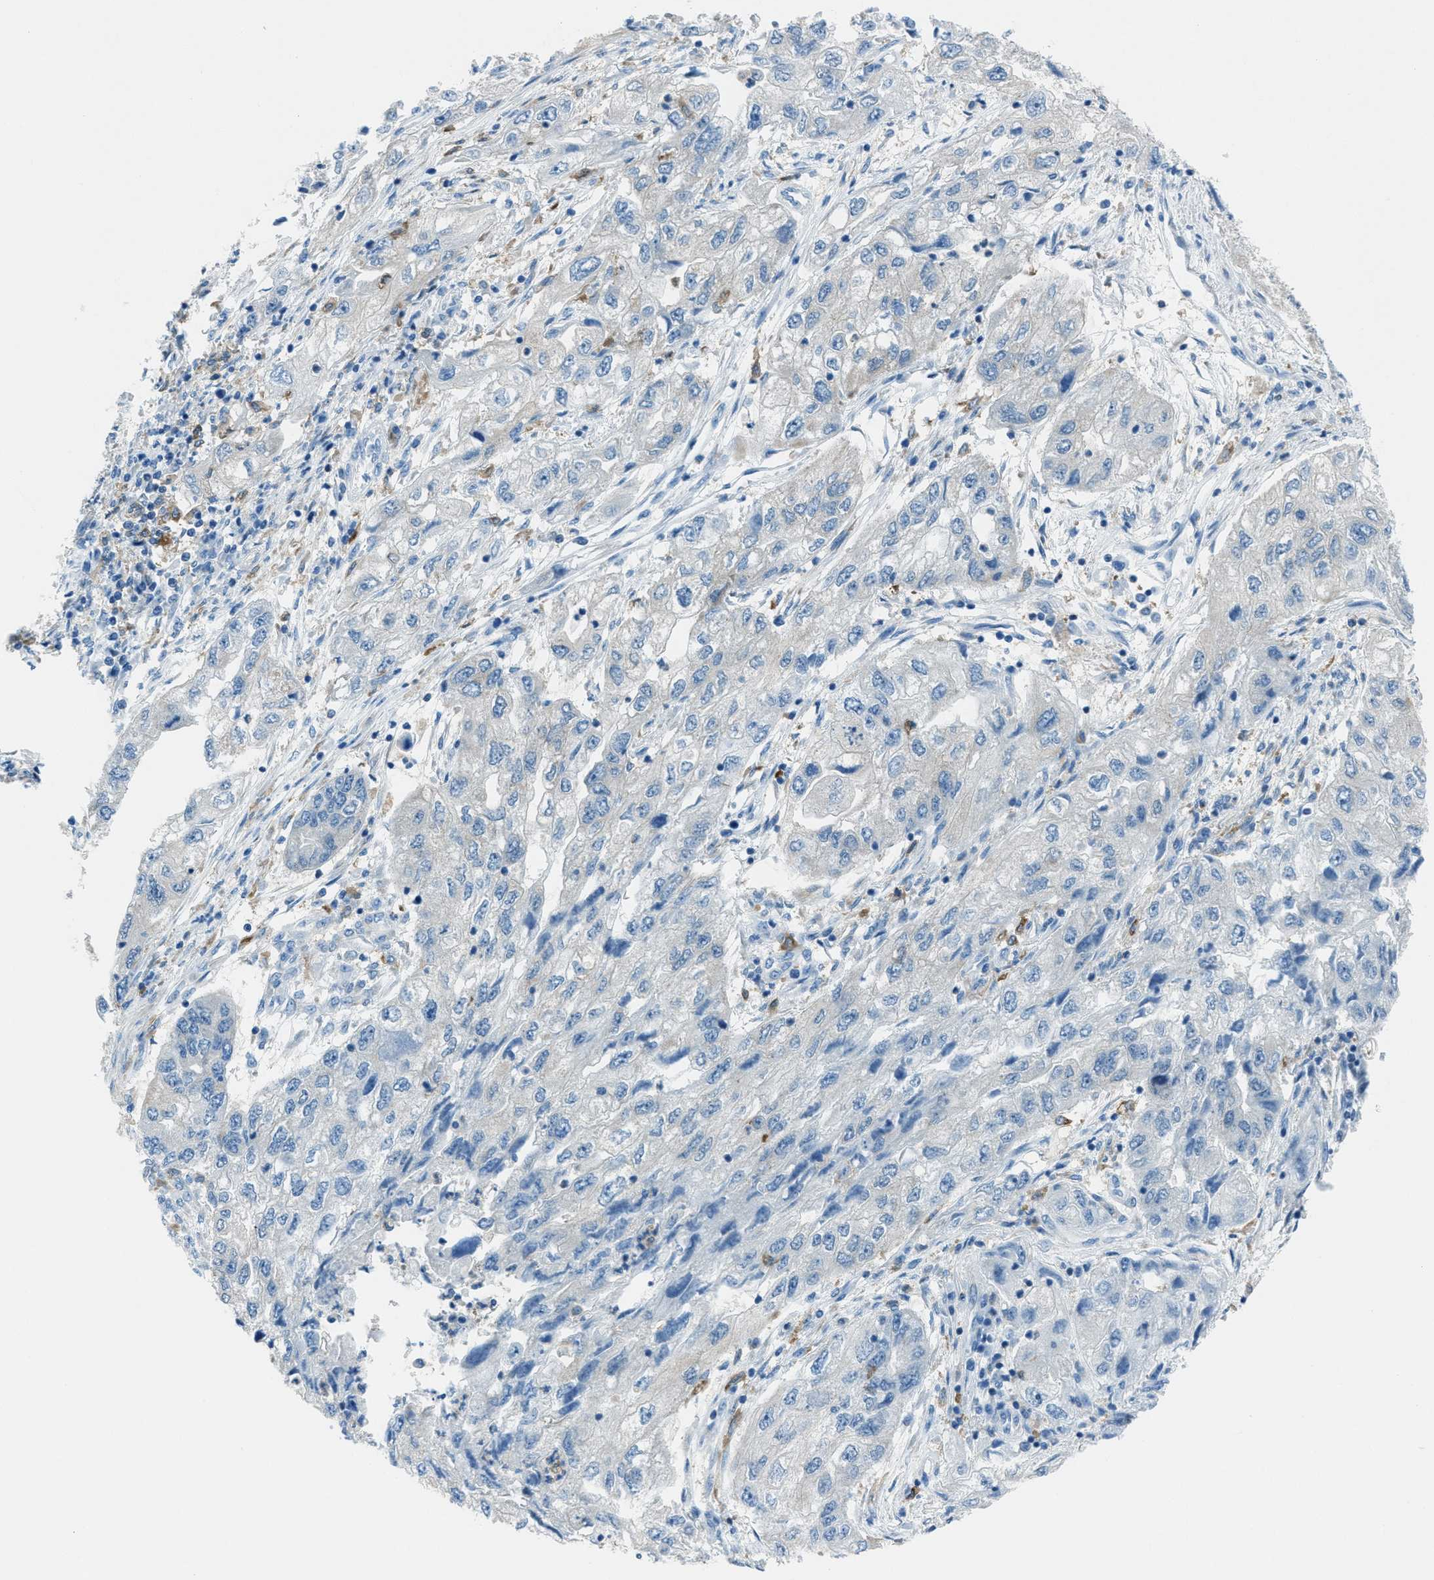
{"staining": {"intensity": "negative", "quantity": "none", "location": "none"}, "tissue": "endometrial cancer", "cell_type": "Tumor cells", "image_type": "cancer", "snomed": [{"axis": "morphology", "description": "Adenocarcinoma, NOS"}, {"axis": "topography", "description": "Endometrium"}], "caption": "DAB (3,3'-diaminobenzidine) immunohistochemical staining of endometrial cancer shows no significant expression in tumor cells.", "gene": "MATCAP2", "patient": {"sex": "female", "age": 49}}